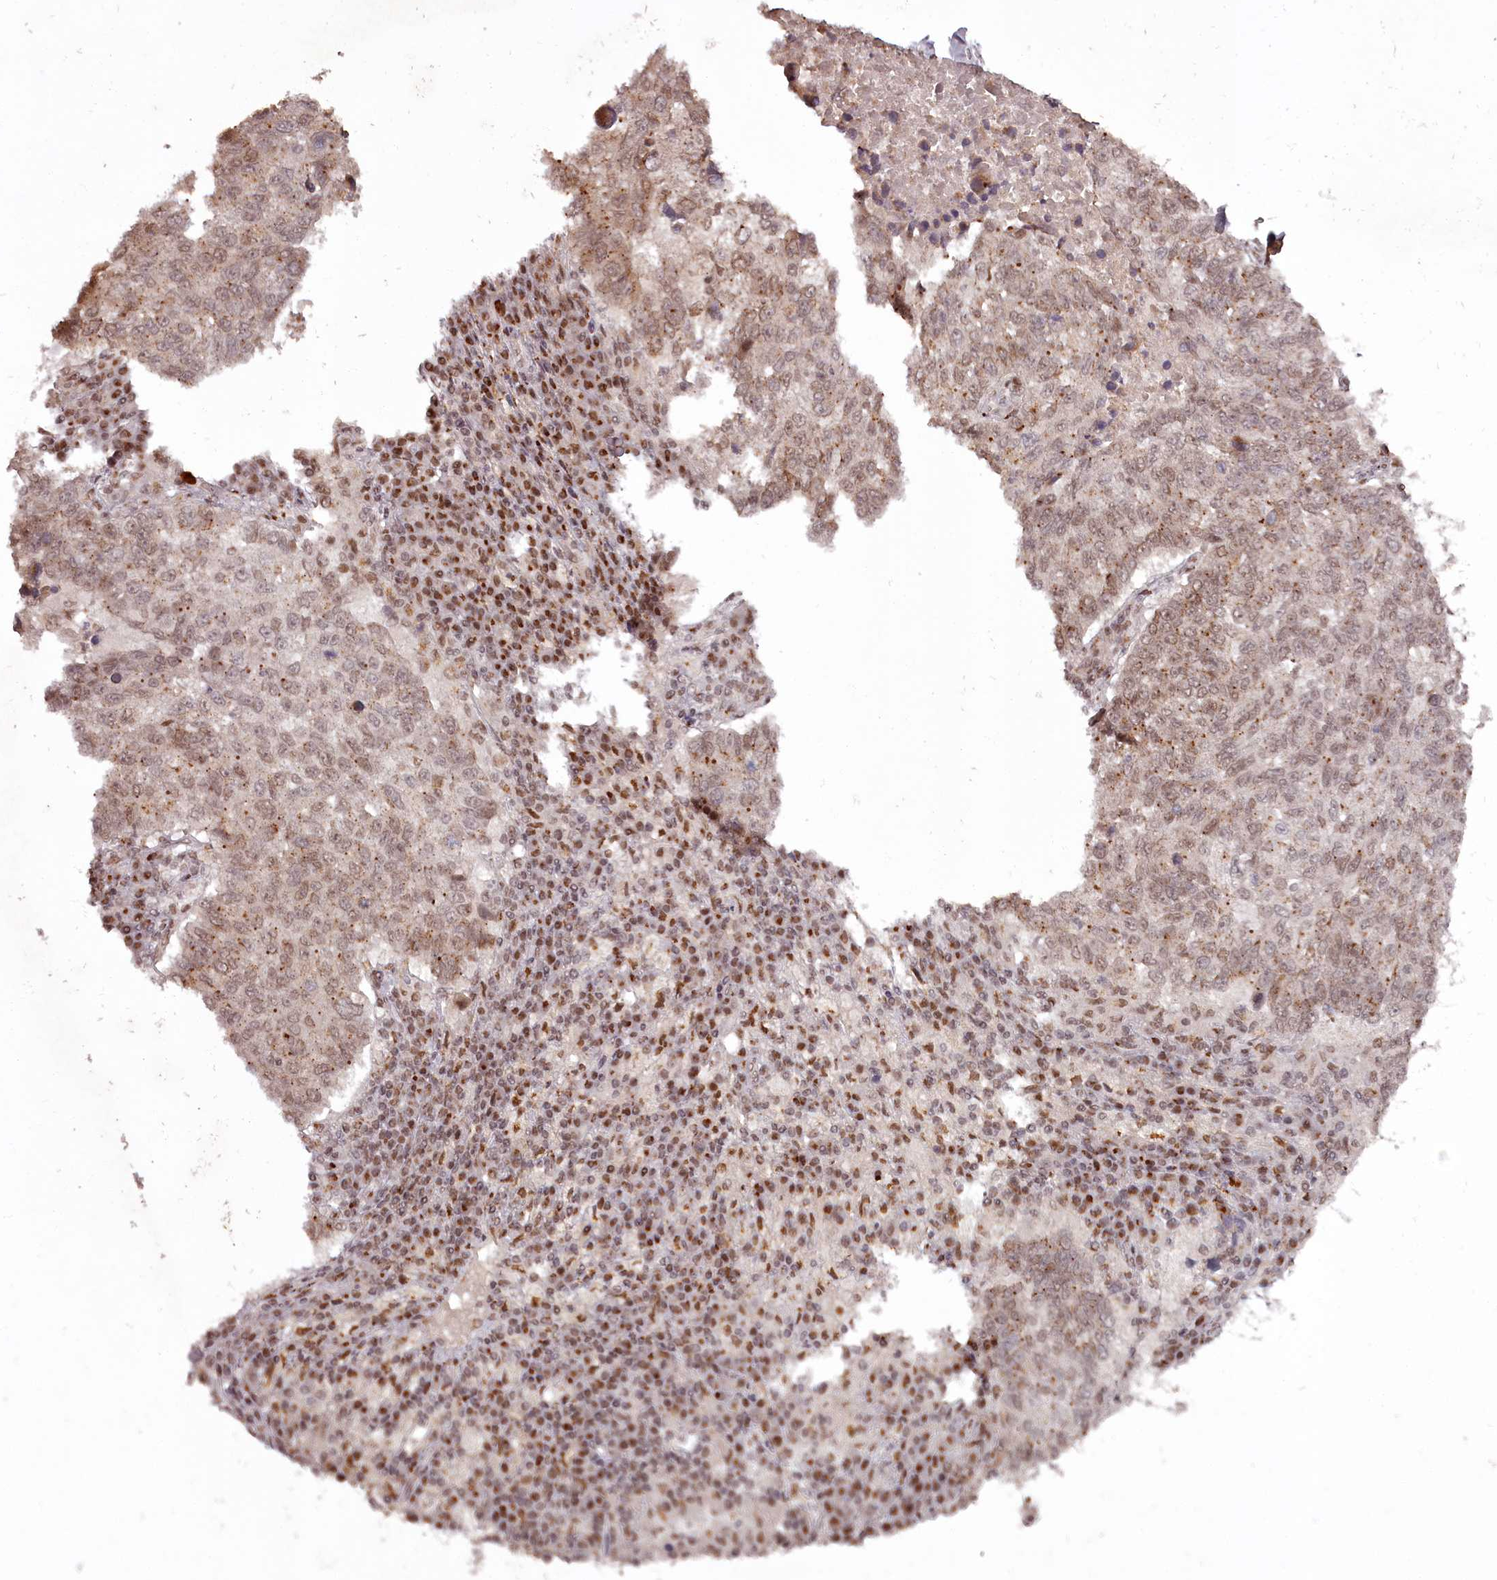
{"staining": {"intensity": "moderate", "quantity": ">75%", "location": "nuclear"}, "tissue": "lung cancer", "cell_type": "Tumor cells", "image_type": "cancer", "snomed": [{"axis": "morphology", "description": "Squamous cell carcinoma, NOS"}, {"axis": "topography", "description": "Lung"}], "caption": "Protein staining demonstrates moderate nuclear expression in about >75% of tumor cells in lung squamous cell carcinoma.", "gene": "CEP83", "patient": {"sex": "male", "age": 73}}